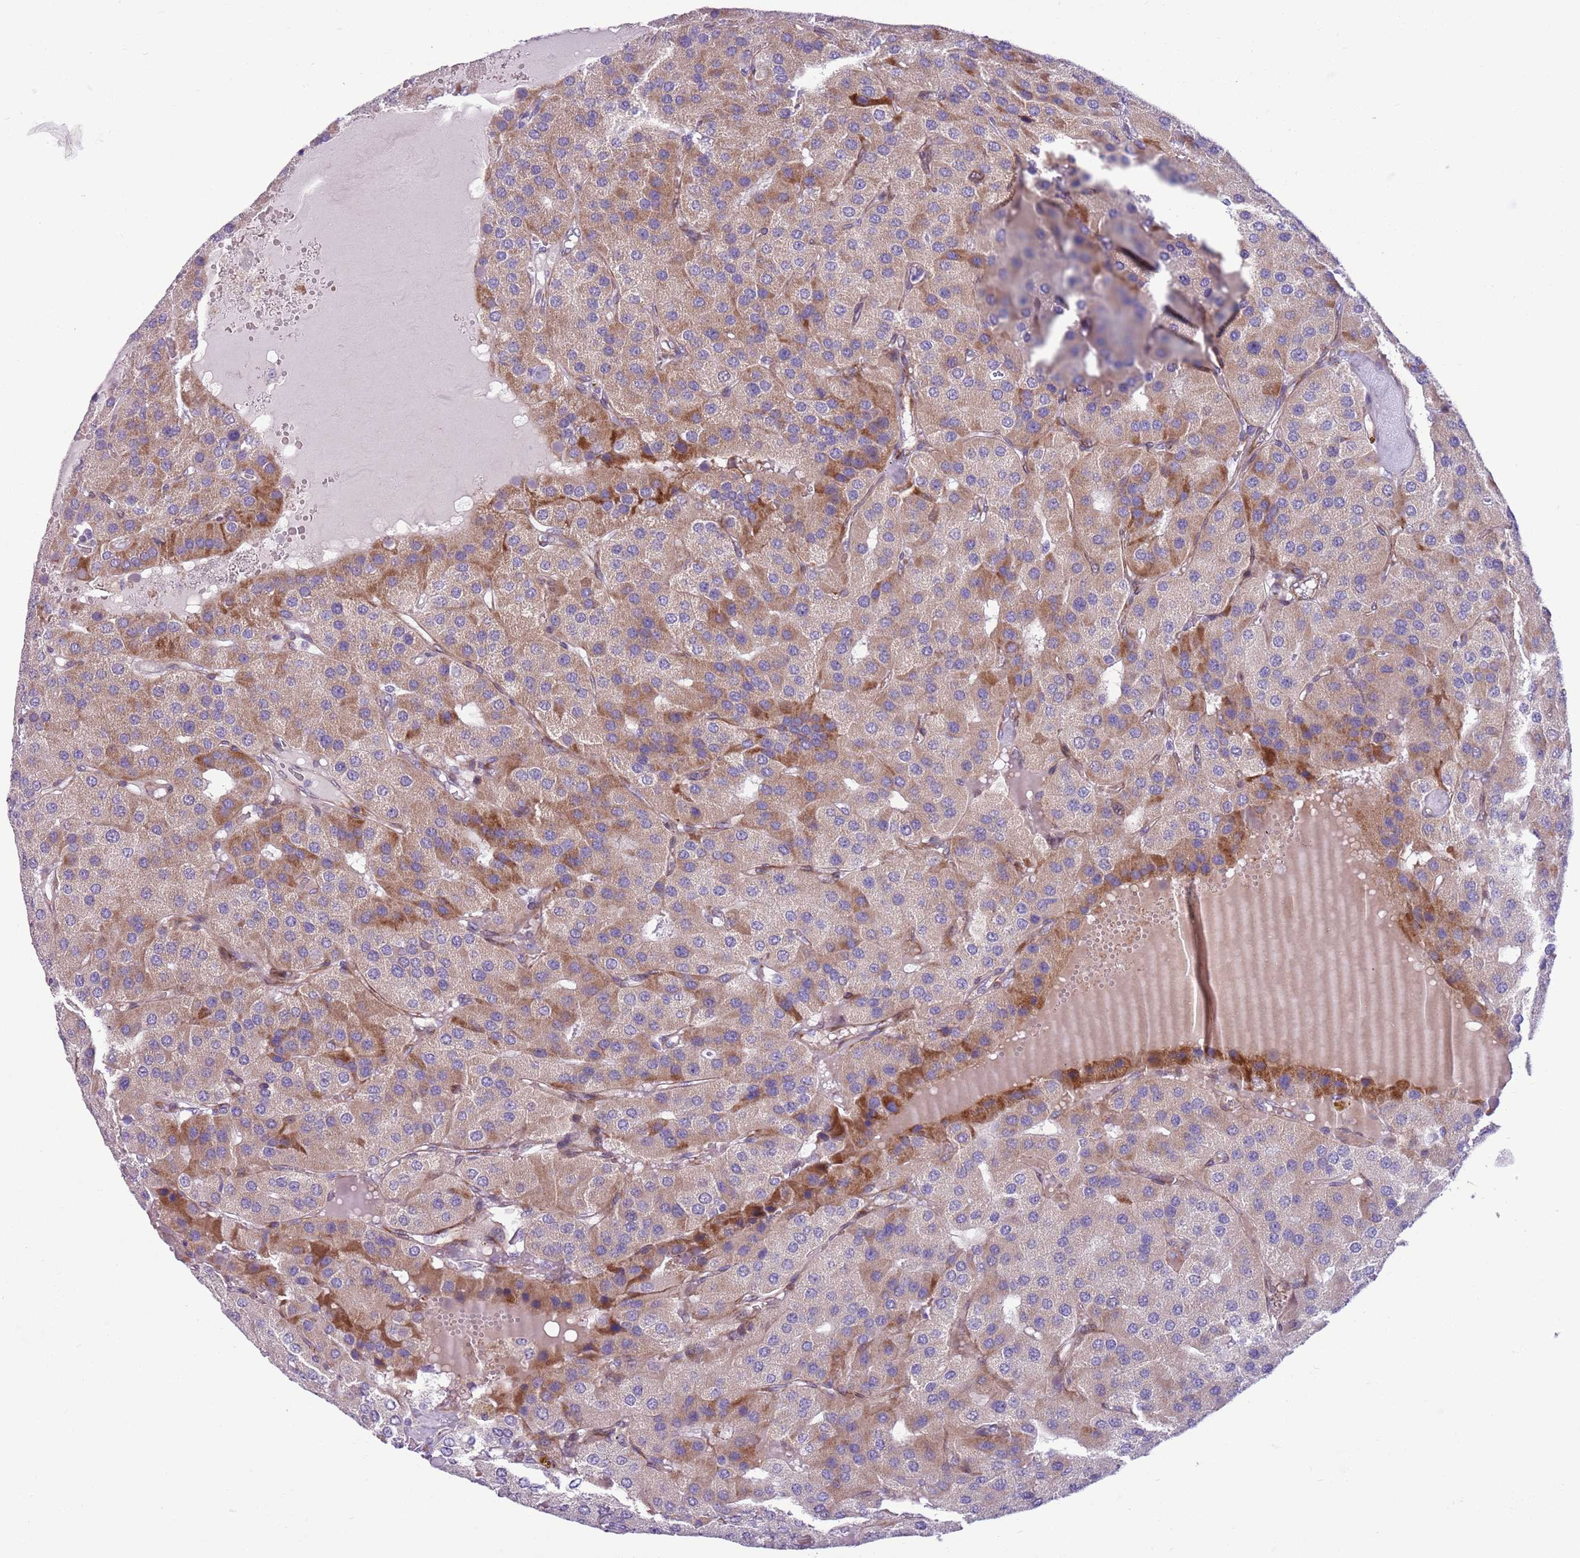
{"staining": {"intensity": "moderate", "quantity": "25%-75%", "location": "cytoplasmic/membranous"}, "tissue": "parathyroid gland", "cell_type": "Glandular cells", "image_type": "normal", "snomed": [{"axis": "morphology", "description": "Normal tissue, NOS"}, {"axis": "morphology", "description": "Adenoma, NOS"}, {"axis": "topography", "description": "Parathyroid gland"}], "caption": "Parathyroid gland stained with a brown dye reveals moderate cytoplasmic/membranous positive expression in about 25%-75% of glandular cells.", "gene": "MRPL32", "patient": {"sex": "female", "age": 86}}